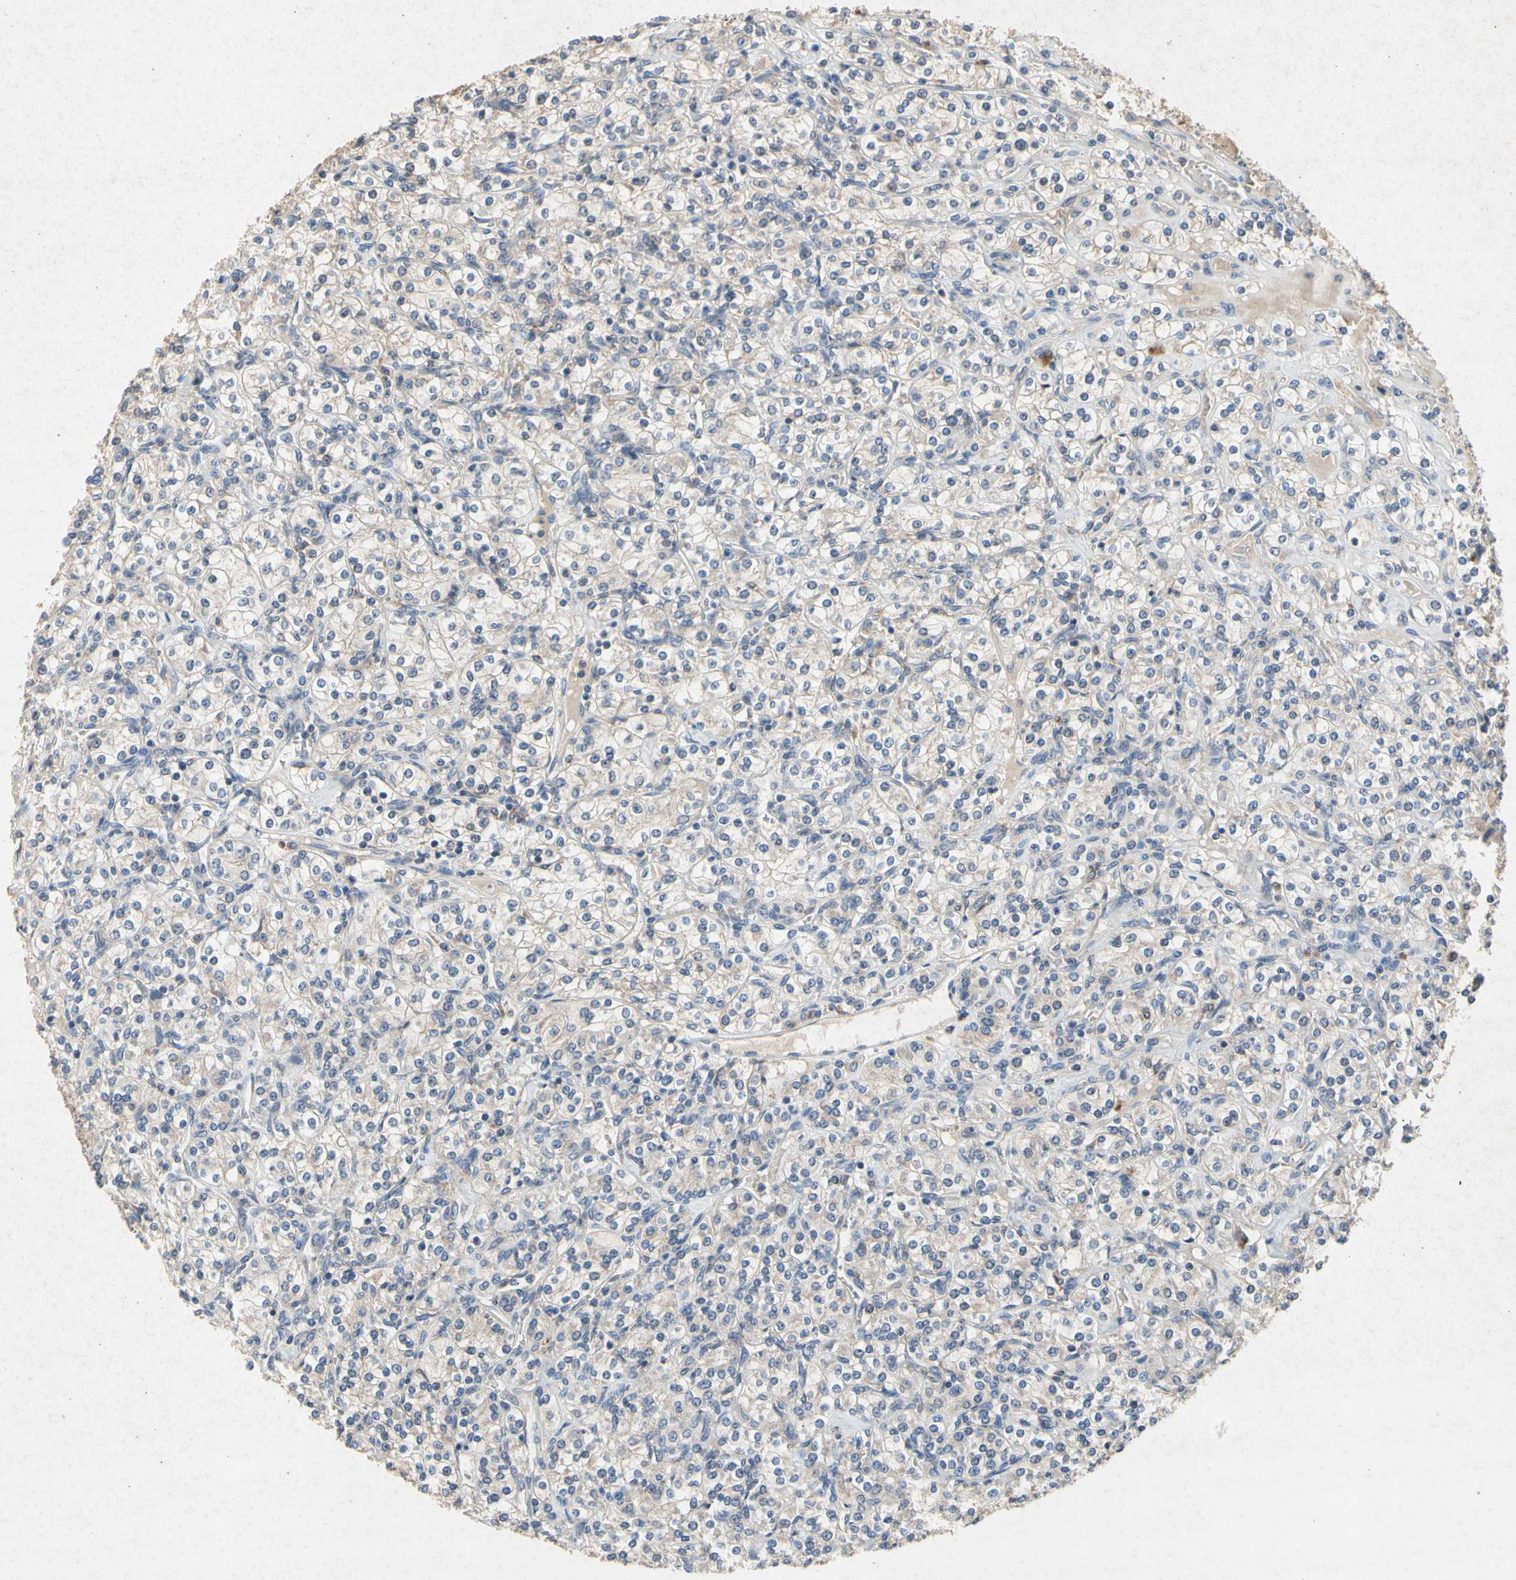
{"staining": {"intensity": "weak", "quantity": "25%-75%", "location": "cytoplasmic/membranous"}, "tissue": "renal cancer", "cell_type": "Tumor cells", "image_type": "cancer", "snomed": [{"axis": "morphology", "description": "Adenocarcinoma, NOS"}, {"axis": "topography", "description": "Kidney"}], "caption": "There is low levels of weak cytoplasmic/membranous expression in tumor cells of renal cancer (adenocarcinoma), as demonstrated by immunohistochemical staining (brown color).", "gene": "RPS6KA1", "patient": {"sex": "male", "age": 77}}